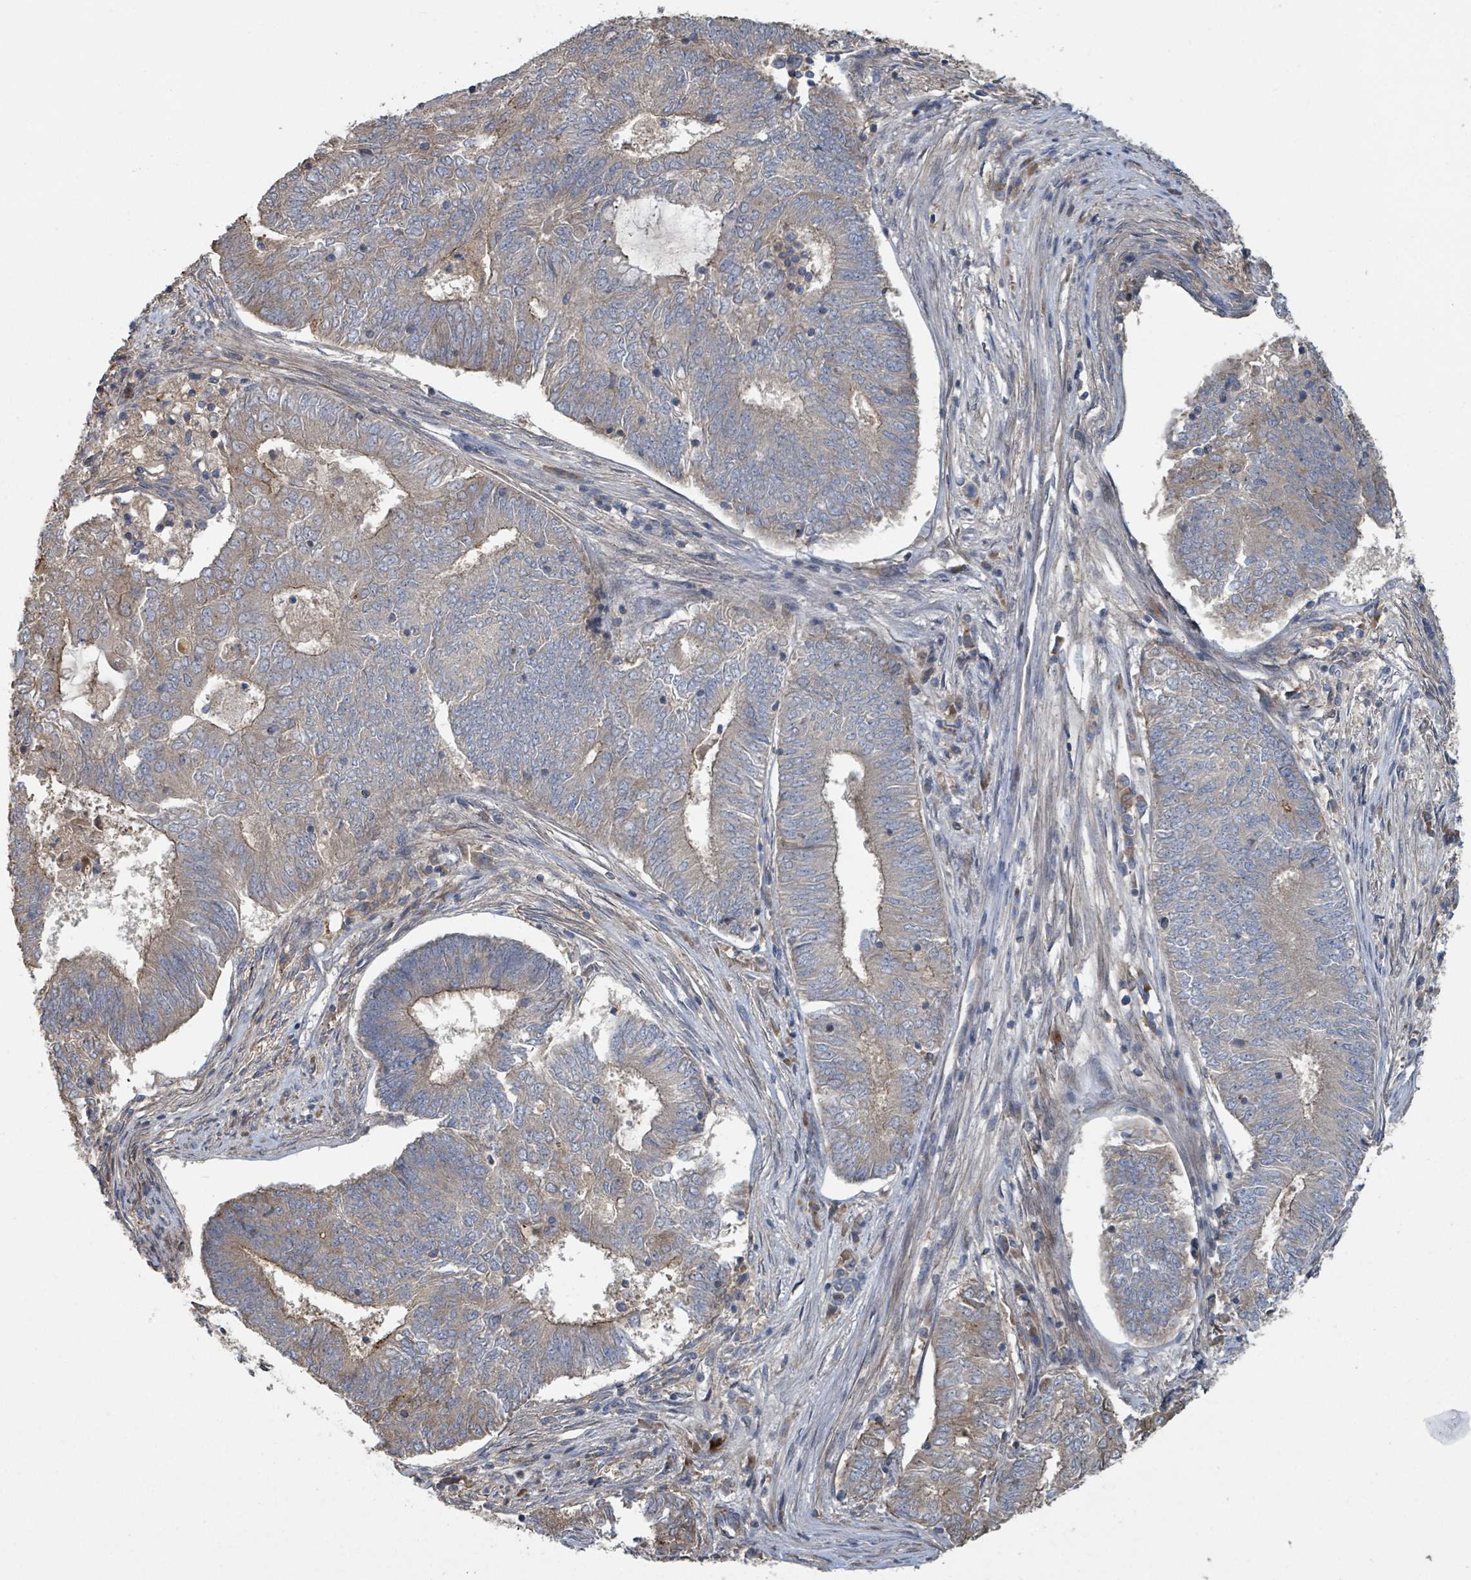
{"staining": {"intensity": "moderate", "quantity": "25%-75%", "location": "cytoplasmic/membranous"}, "tissue": "endometrial cancer", "cell_type": "Tumor cells", "image_type": "cancer", "snomed": [{"axis": "morphology", "description": "Adenocarcinoma, NOS"}, {"axis": "topography", "description": "Endometrium"}], "caption": "High-magnification brightfield microscopy of endometrial cancer stained with DAB (3,3'-diaminobenzidine) (brown) and counterstained with hematoxylin (blue). tumor cells exhibit moderate cytoplasmic/membranous positivity is present in about25%-75% of cells.", "gene": "DPM1", "patient": {"sex": "female", "age": 62}}